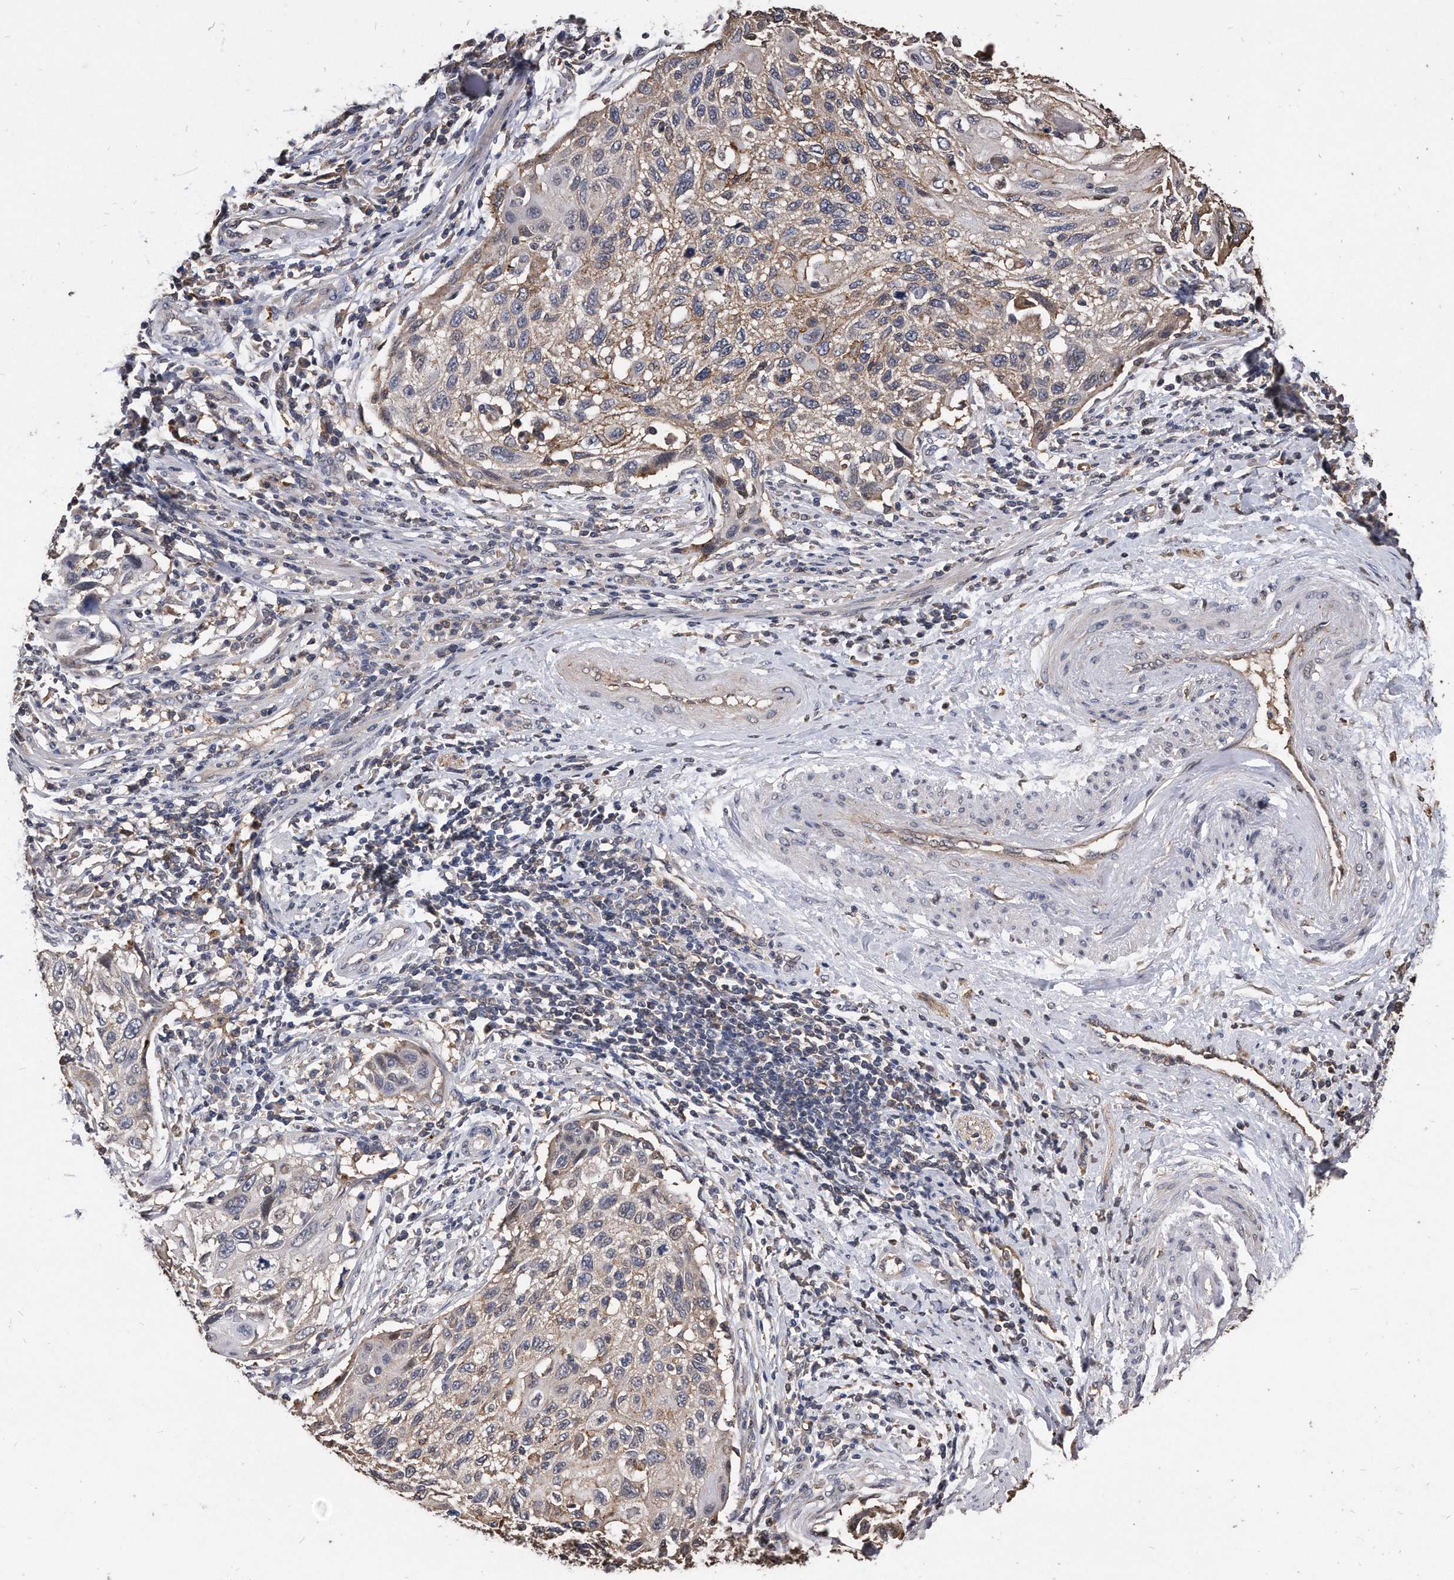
{"staining": {"intensity": "weak", "quantity": "<25%", "location": "cytoplasmic/membranous"}, "tissue": "cervical cancer", "cell_type": "Tumor cells", "image_type": "cancer", "snomed": [{"axis": "morphology", "description": "Squamous cell carcinoma, NOS"}, {"axis": "topography", "description": "Cervix"}], "caption": "Image shows no protein staining in tumor cells of cervical cancer (squamous cell carcinoma) tissue.", "gene": "IL20RA", "patient": {"sex": "female", "age": 70}}